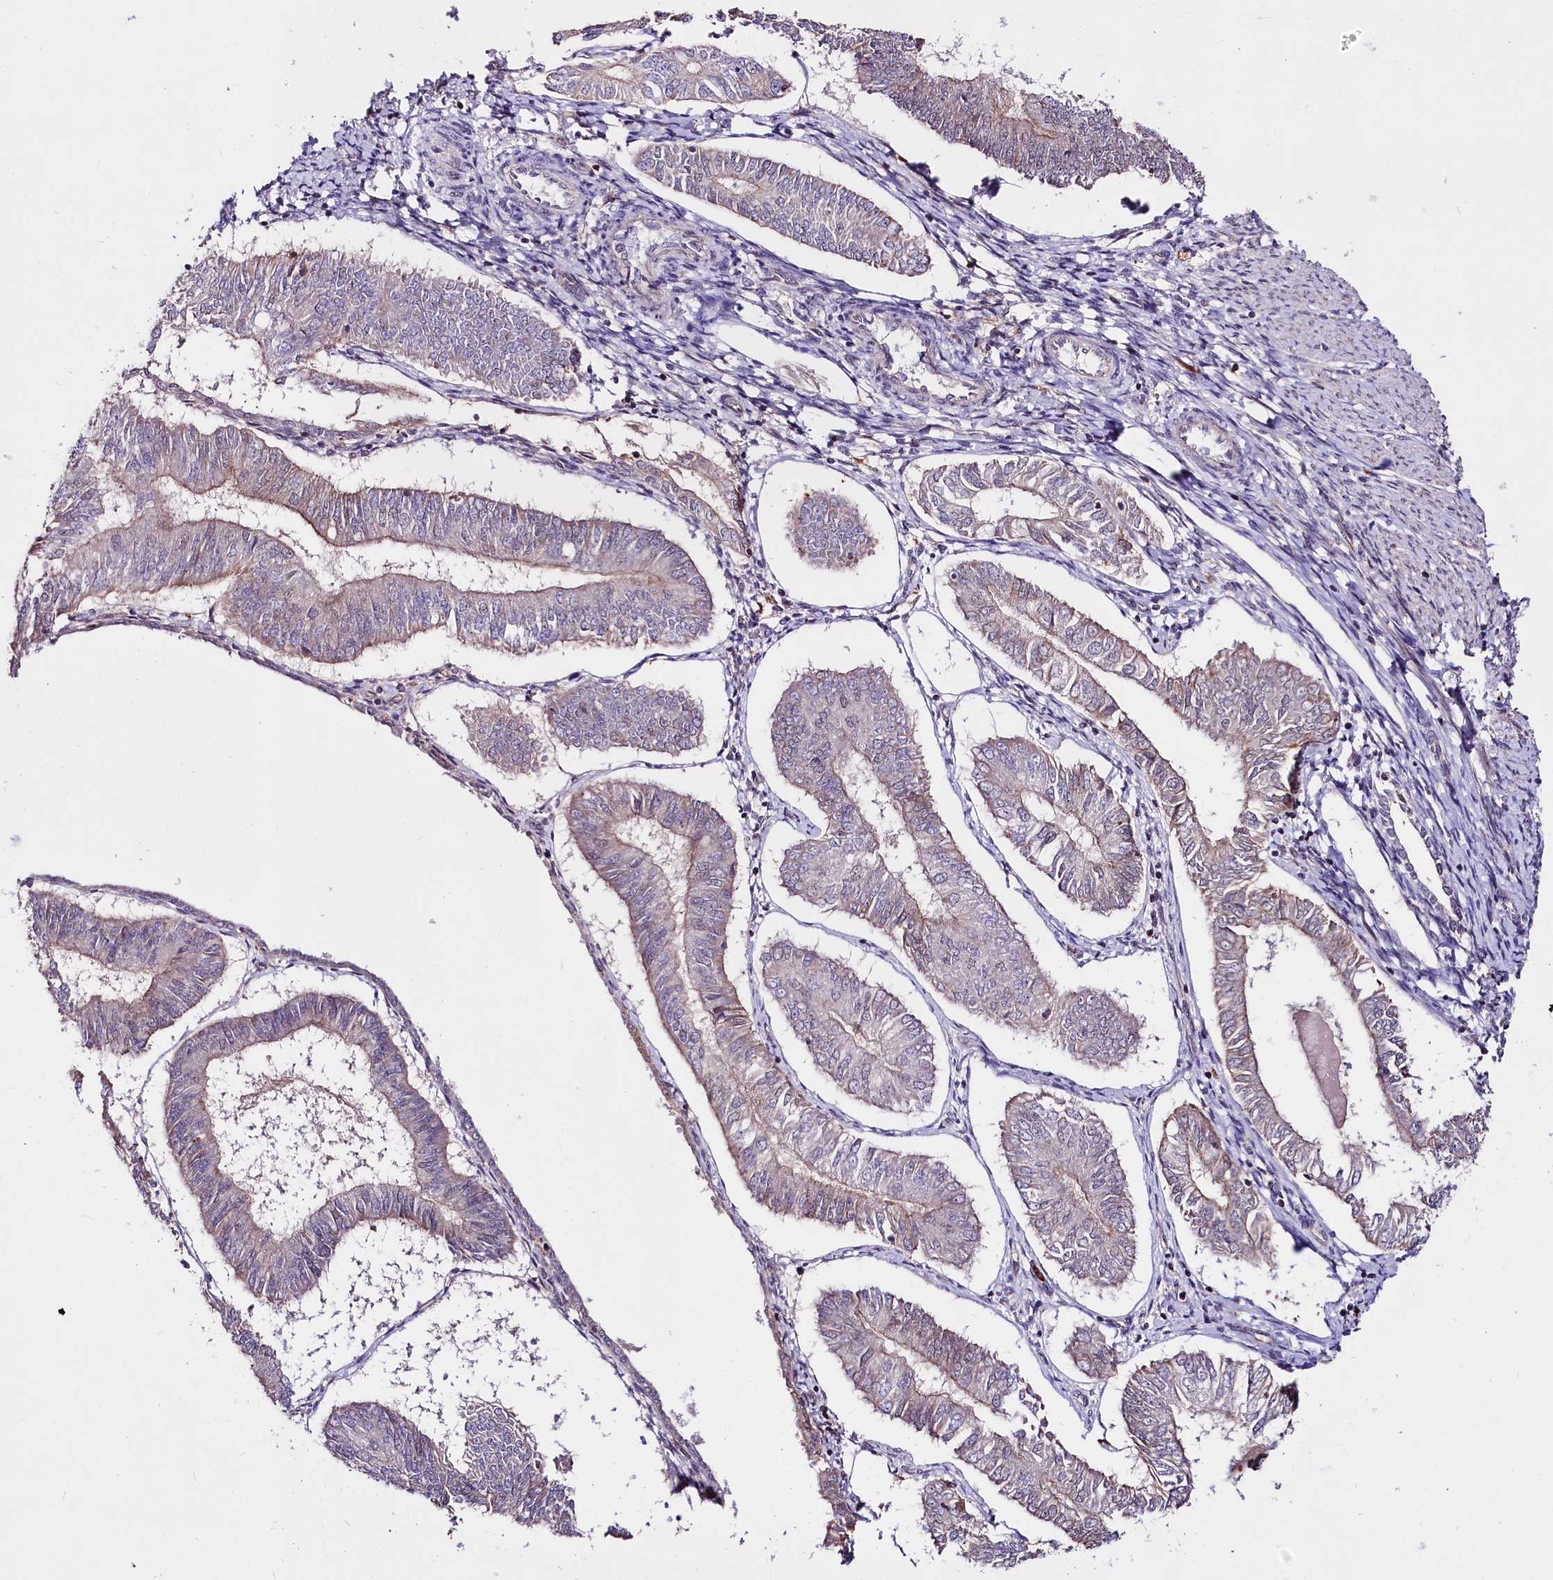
{"staining": {"intensity": "moderate", "quantity": "<25%", "location": "cytoplasmic/membranous"}, "tissue": "endometrial cancer", "cell_type": "Tumor cells", "image_type": "cancer", "snomed": [{"axis": "morphology", "description": "Adenocarcinoma, NOS"}, {"axis": "topography", "description": "Endometrium"}], "caption": "A micrograph showing moderate cytoplasmic/membranous positivity in approximately <25% of tumor cells in adenocarcinoma (endometrial), as visualized by brown immunohistochemical staining.", "gene": "TAFAZZIN", "patient": {"sex": "female", "age": 58}}